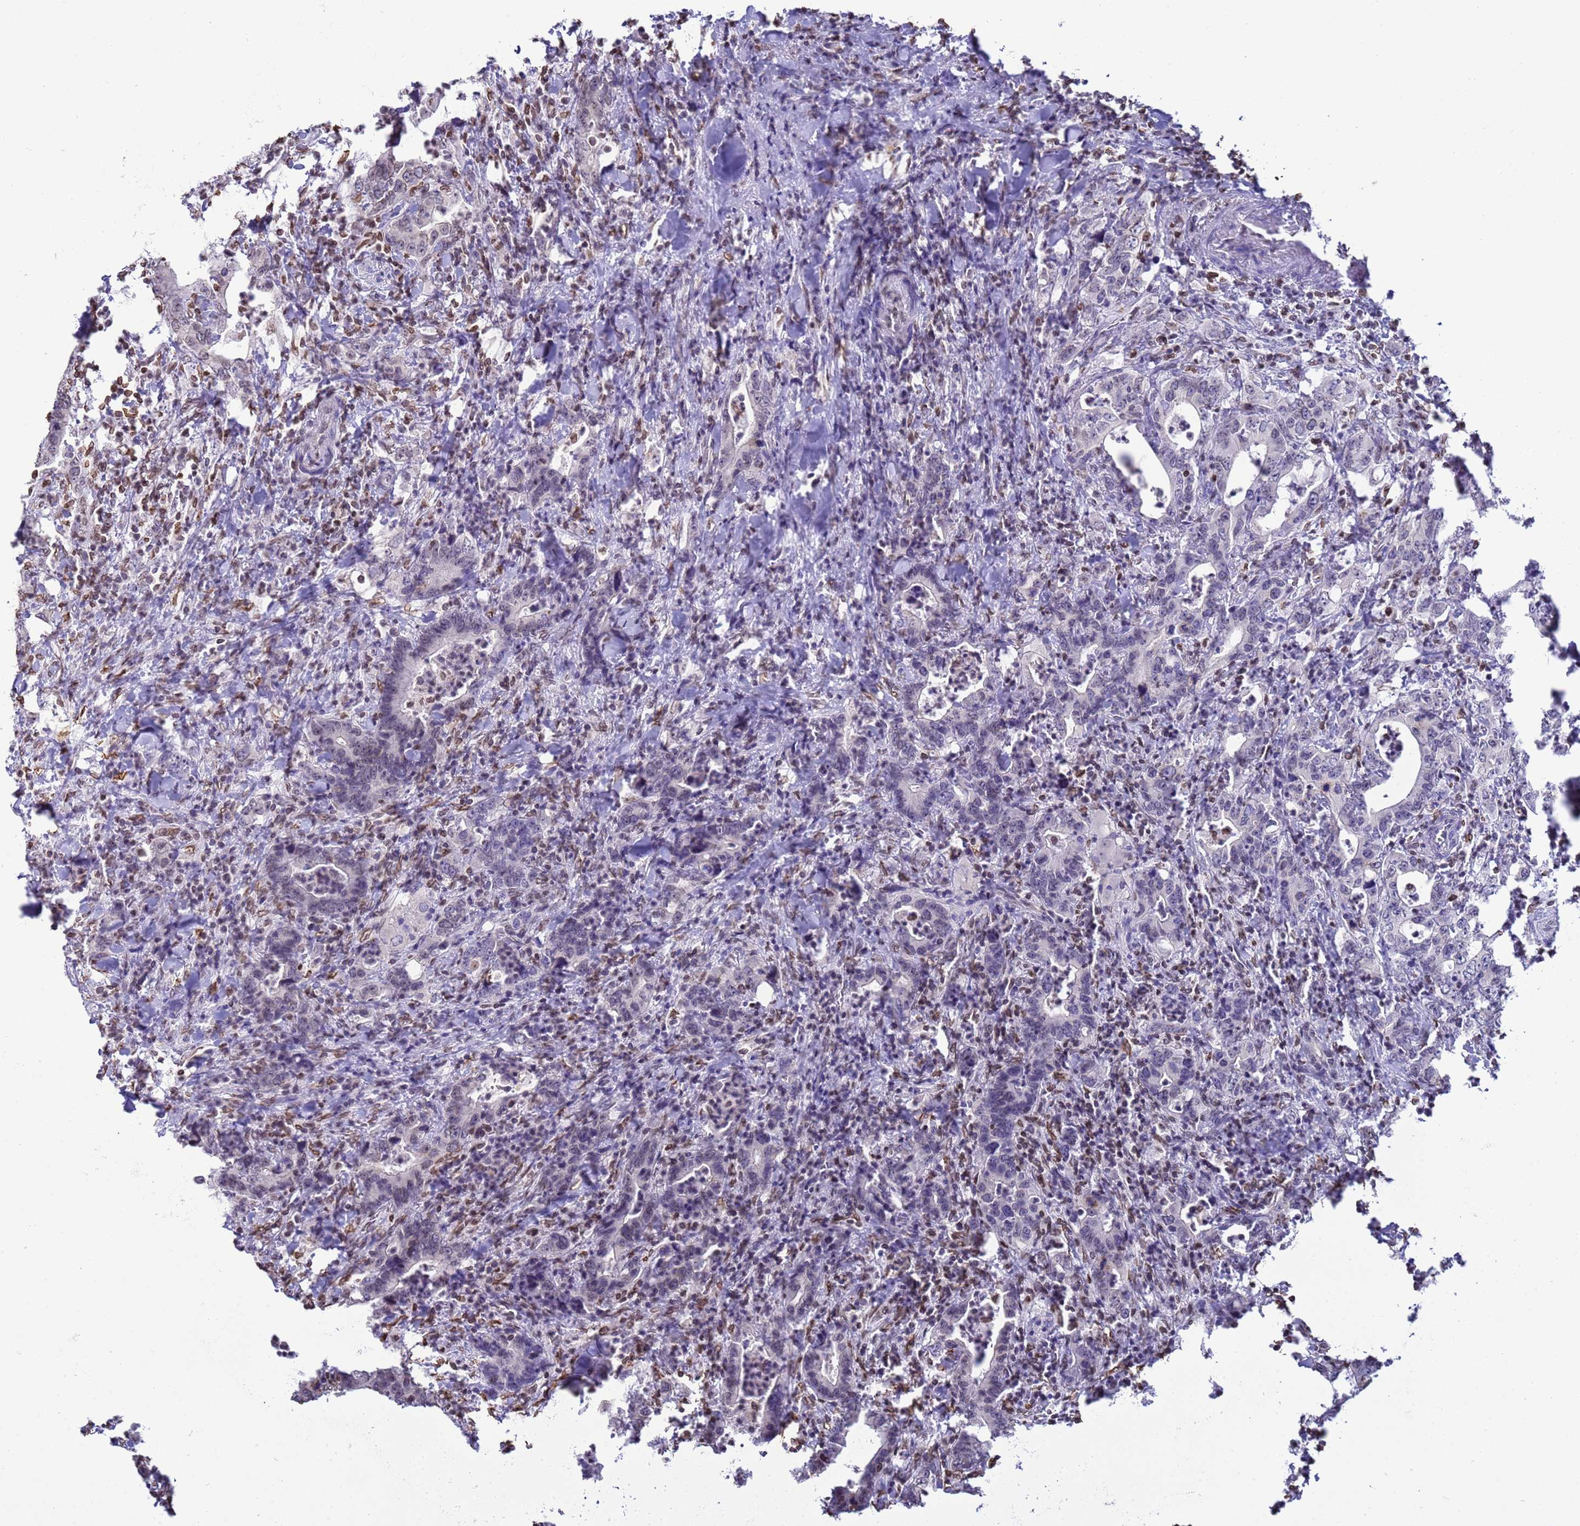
{"staining": {"intensity": "negative", "quantity": "none", "location": "none"}, "tissue": "colorectal cancer", "cell_type": "Tumor cells", "image_type": "cancer", "snomed": [{"axis": "morphology", "description": "Adenocarcinoma, NOS"}, {"axis": "topography", "description": "Colon"}], "caption": "IHC image of neoplastic tissue: colorectal adenocarcinoma stained with DAB demonstrates no significant protein positivity in tumor cells.", "gene": "DHX37", "patient": {"sex": "female", "age": 75}}